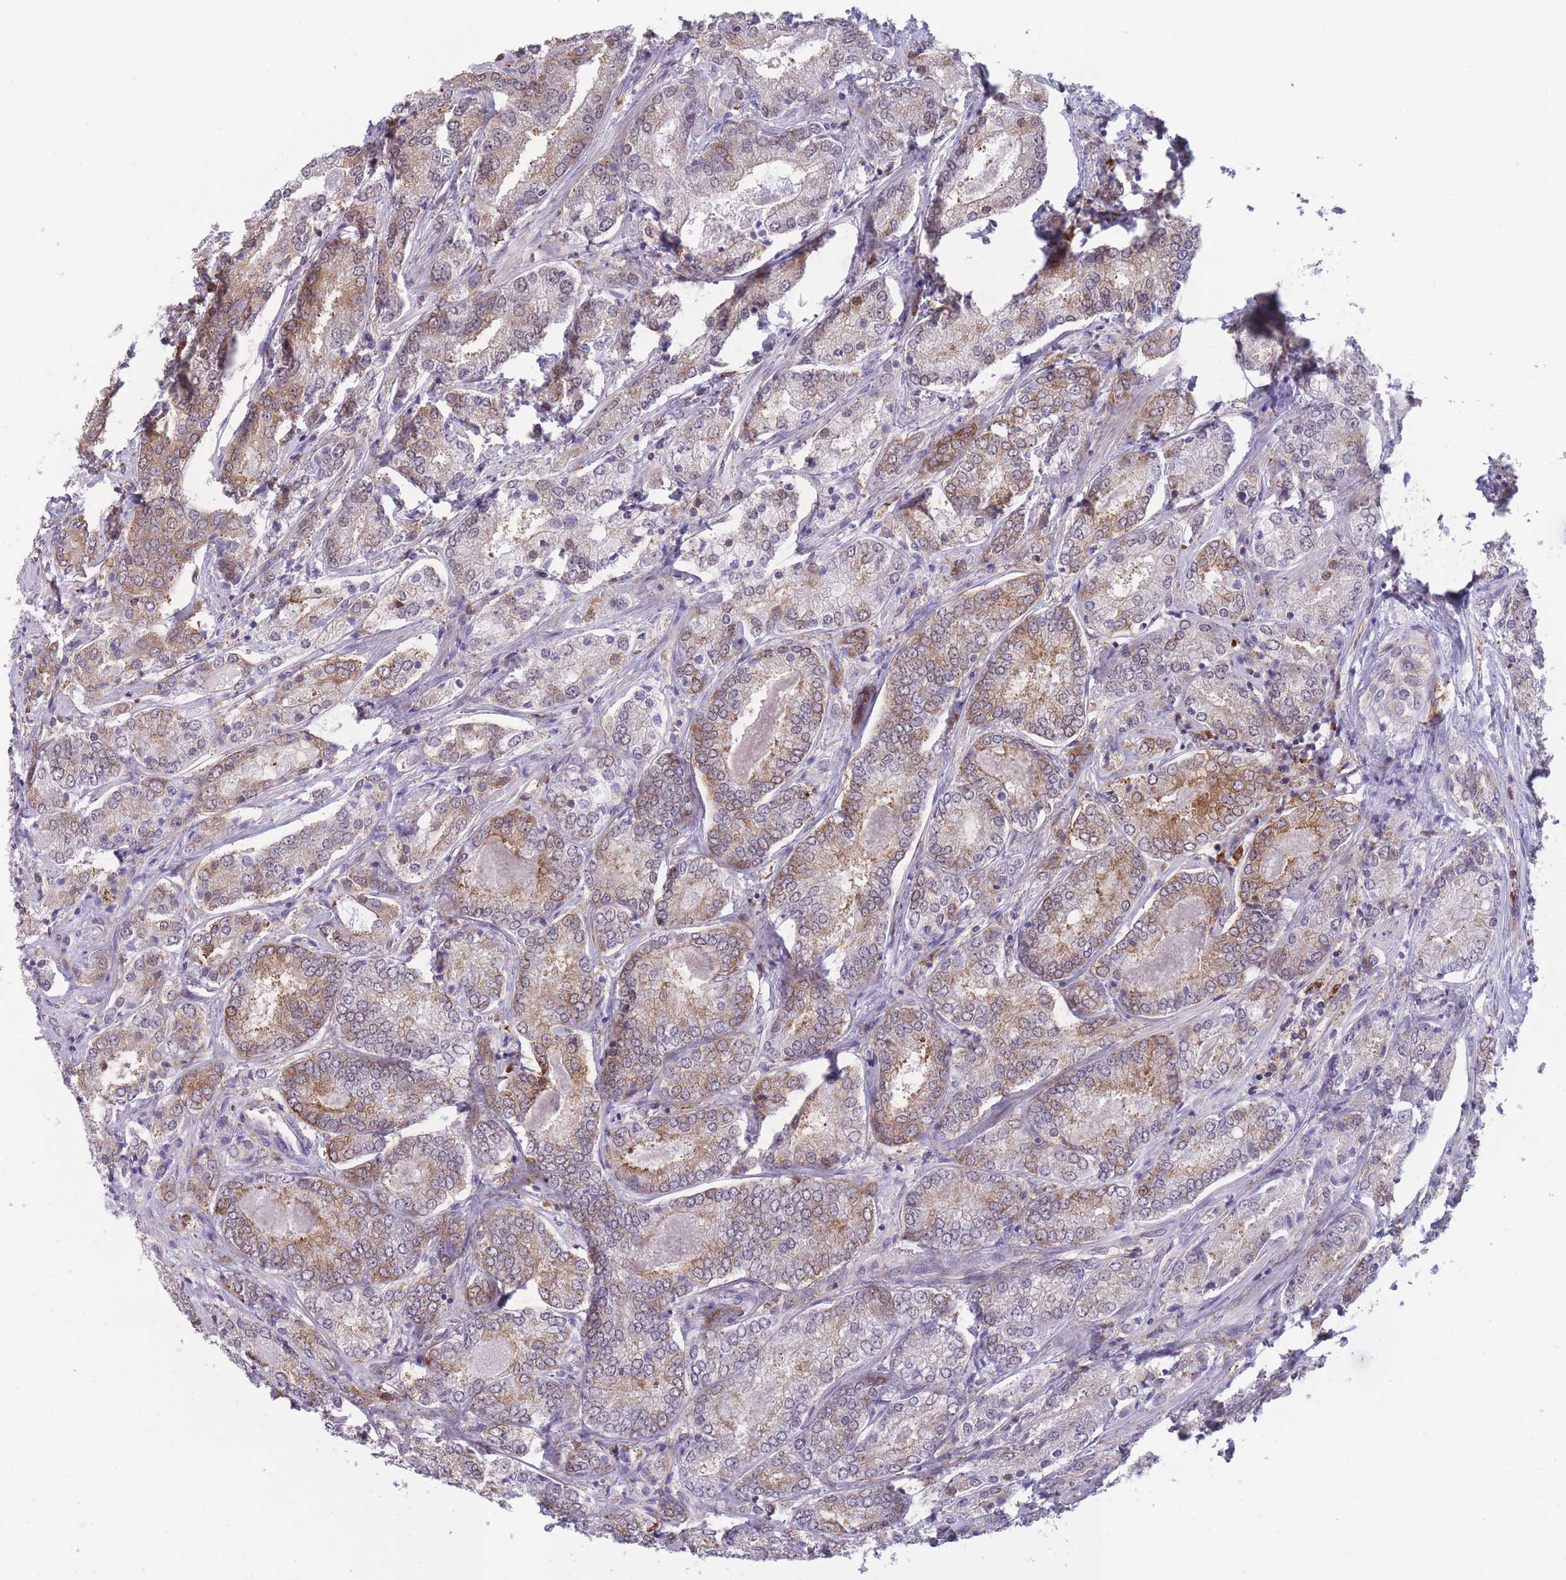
{"staining": {"intensity": "moderate", "quantity": "25%-75%", "location": "cytoplasmic/membranous"}, "tissue": "prostate cancer", "cell_type": "Tumor cells", "image_type": "cancer", "snomed": [{"axis": "morphology", "description": "Adenocarcinoma, High grade"}, {"axis": "topography", "description": "Prostate"}], "caption": "Immunohistochemical staining of human high-grade adenocarcinoma (prostate) exhibits medium levels of moderate cytoplasmic/membranous positivity in about 25%-75% of tumor cells.", "gene": "TMEM121", "patient": {"sex": "male", "age": 63}}